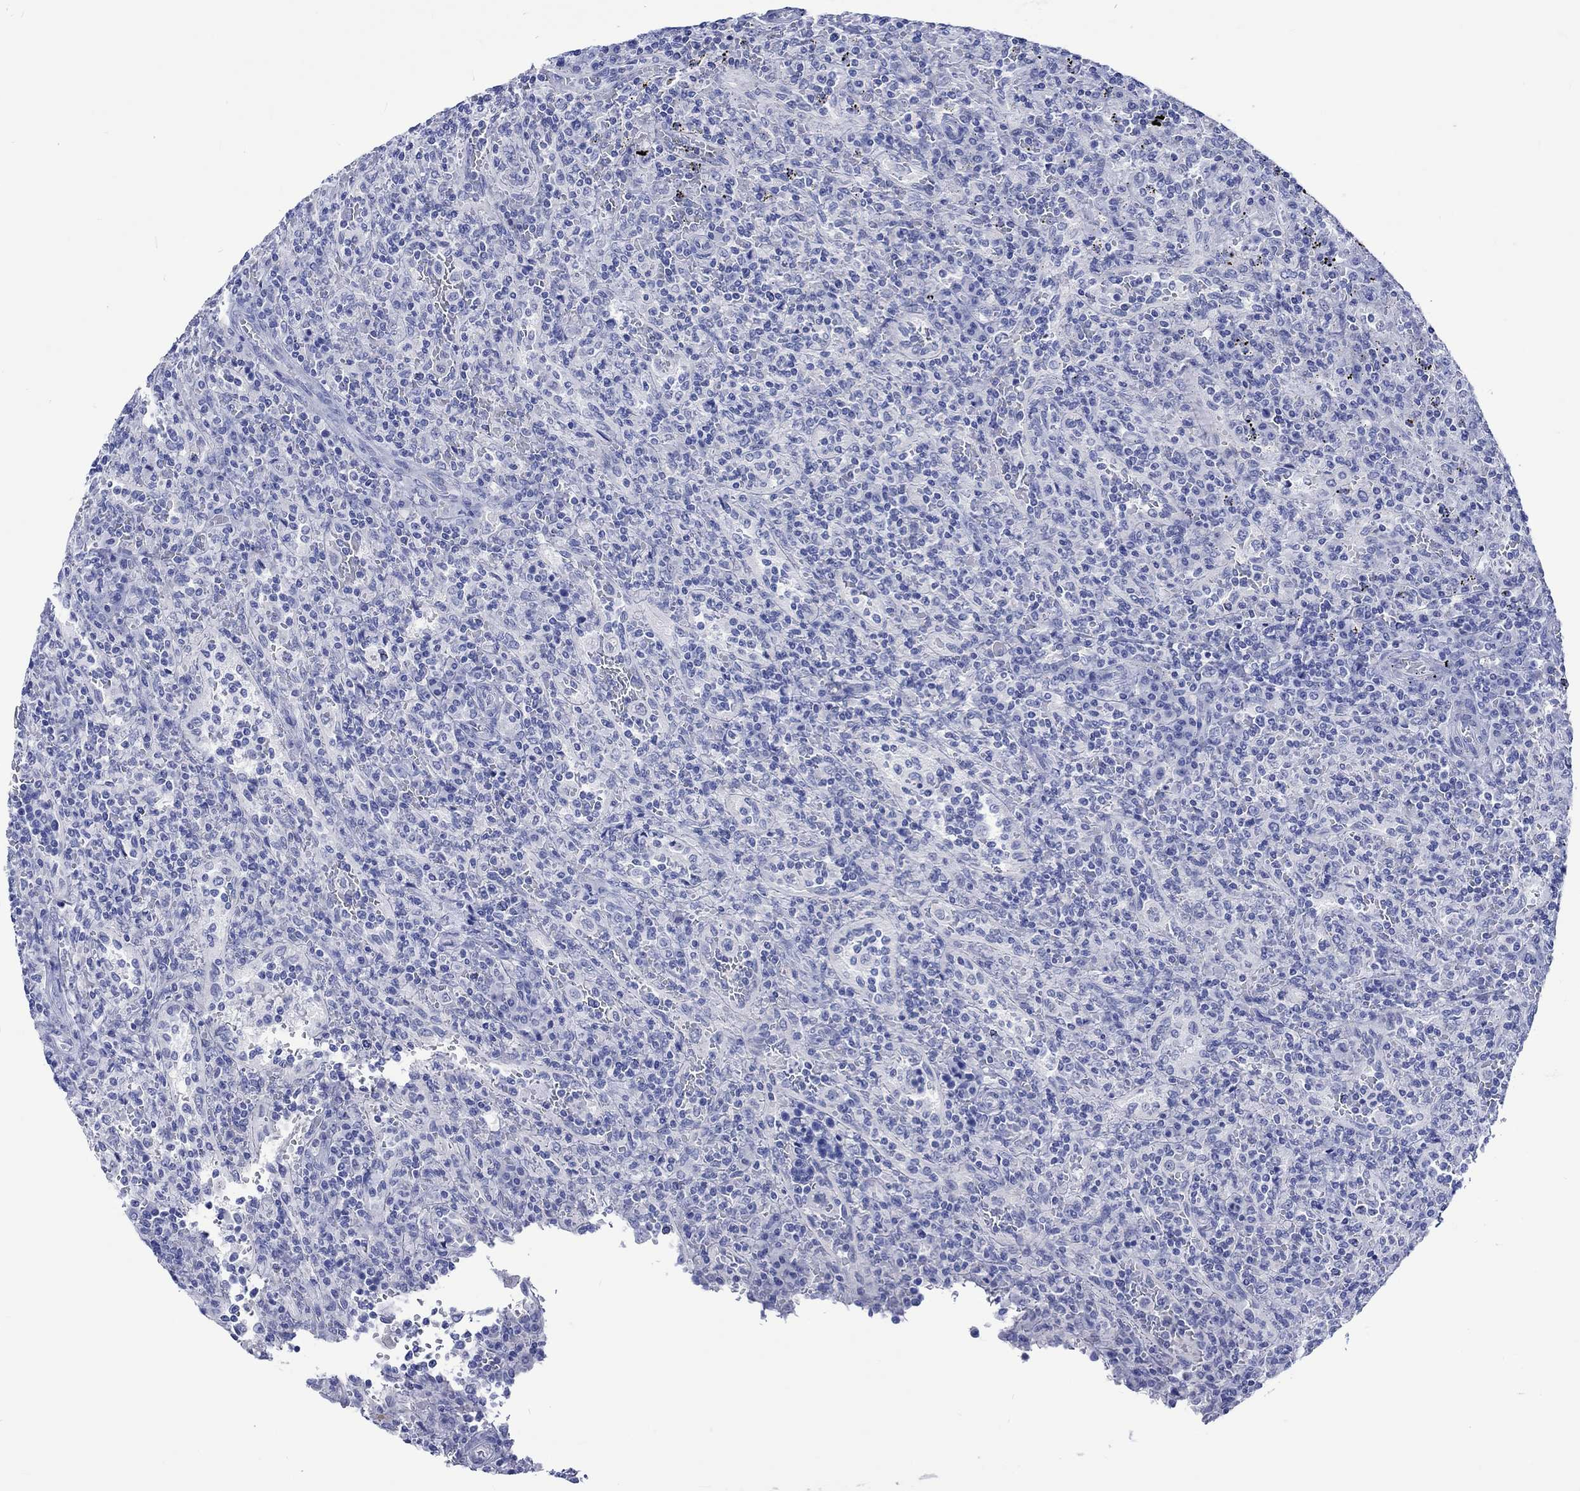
{"staining": {"intensity": "negative", "quantity": "none", "location": "none"}, "tissue": "lymphoma", "cell_type": "Tumor cells", "image_type": "cancer", "snomed": [{"axis": "morphology", "description": "Malignant lymphoma, non-Hodgkin's type, Low grade"}, {"axis": "topography", "description": "Spleen"}], "caption": "IHC histopathology image of neoplastic tissue: human low-grade malignant lymphoma, non-Hodgkin's type stained with DAB displays no significant protein staining in tumor cells.", "gene": "KLHL33", "patient": {"sex": "male", "age": 62}}